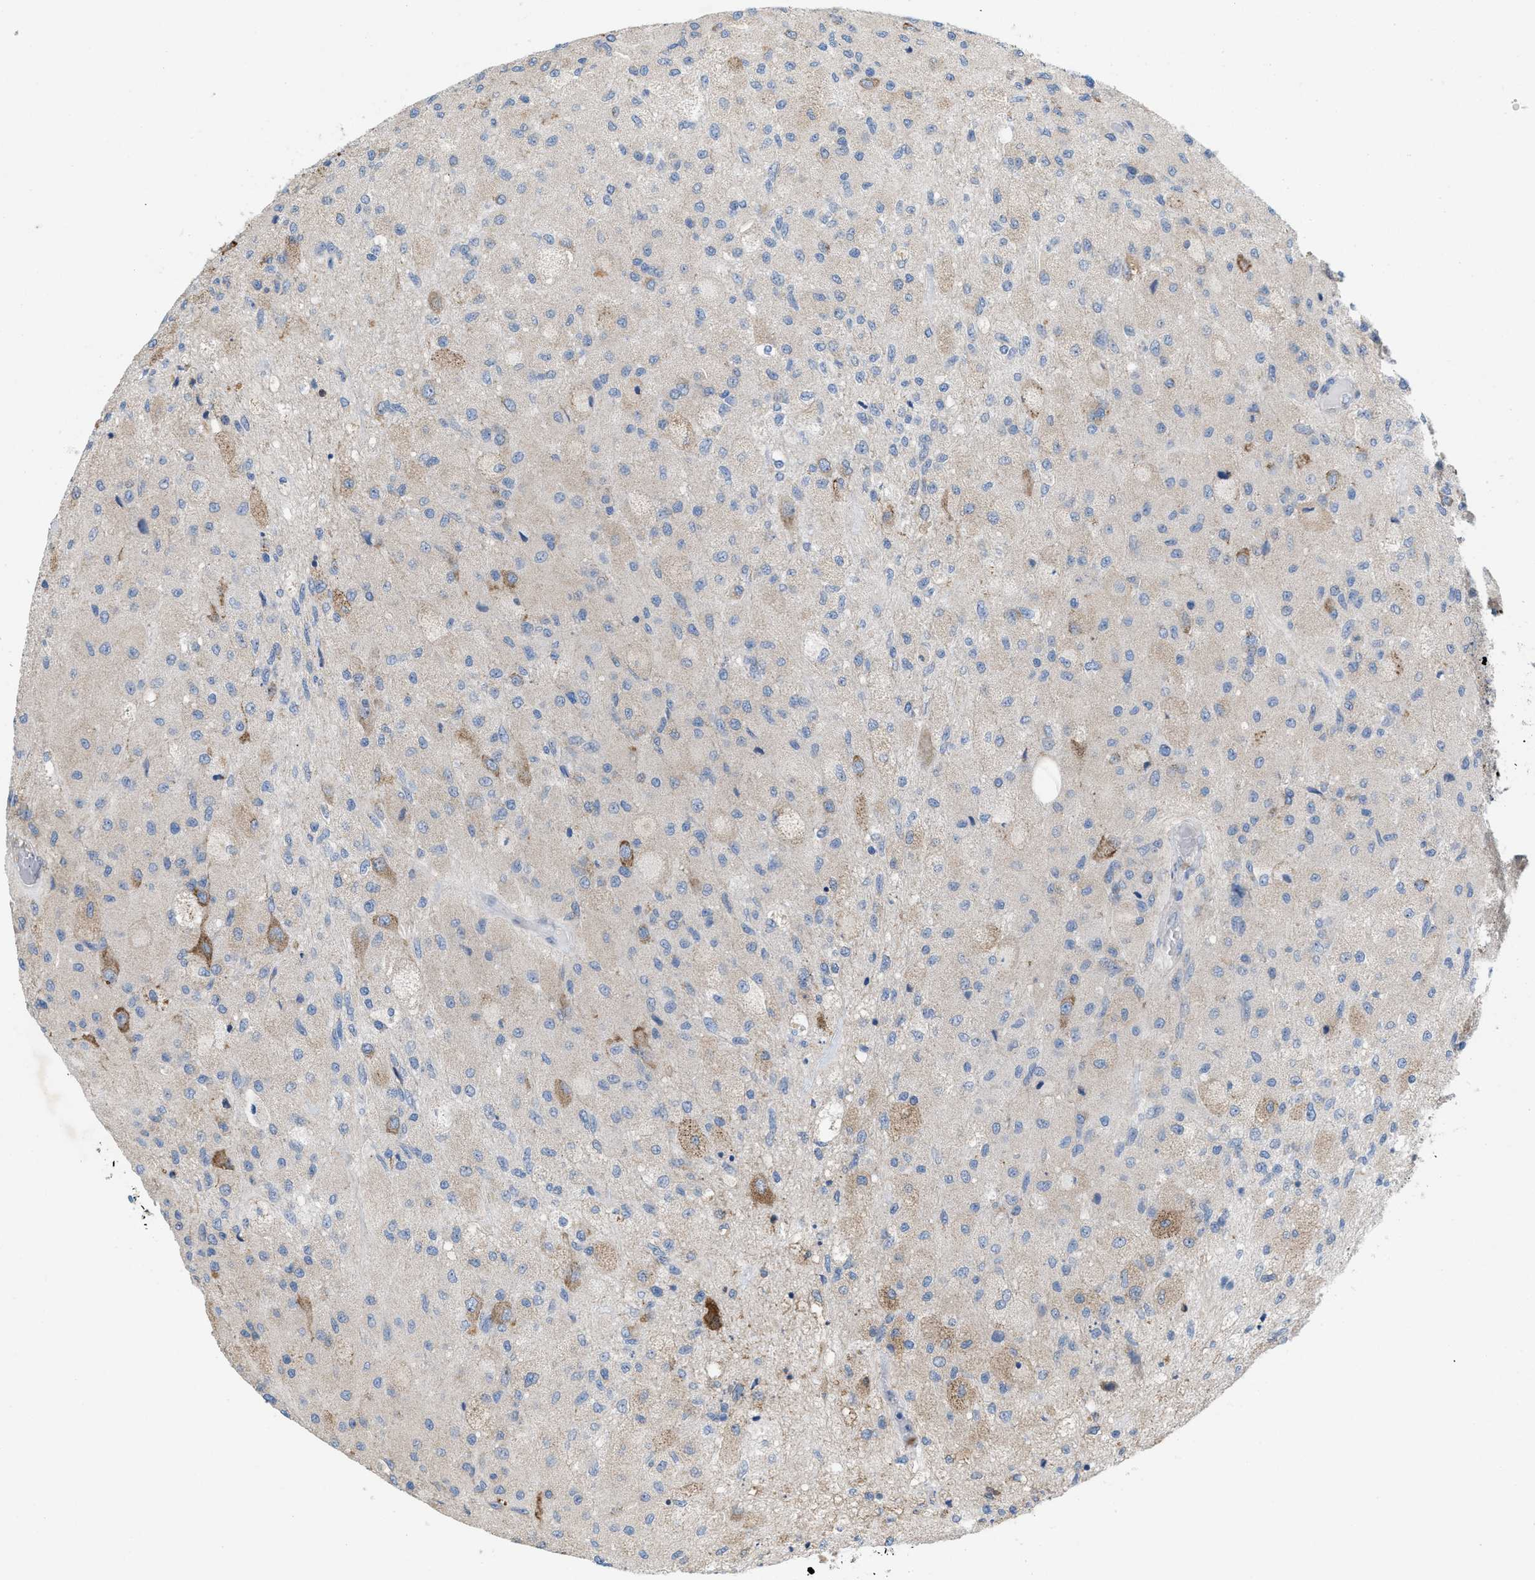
{"staining": {"intensity": "weak", "quantity": "<25%", "location": "cytoplasmic/membranous"}, "tissue": "glioma", "cell_type": "Tumor cells", "image_type": "cancer", "snomed": [{"axis": "morphology", "description": "Normal tissue, NOS"}, {"axis": "morphology", "description": "Glioma, malignant, High grade"}, {"axis": "topography", "description": "Cerebral cortex"}], "caption": "The photomicrograph displays no staining of tumor cells in high-grade glioma (malignant).", "gene": "DYNC2I1", "patient": {"sex": "male", "age": 77}}